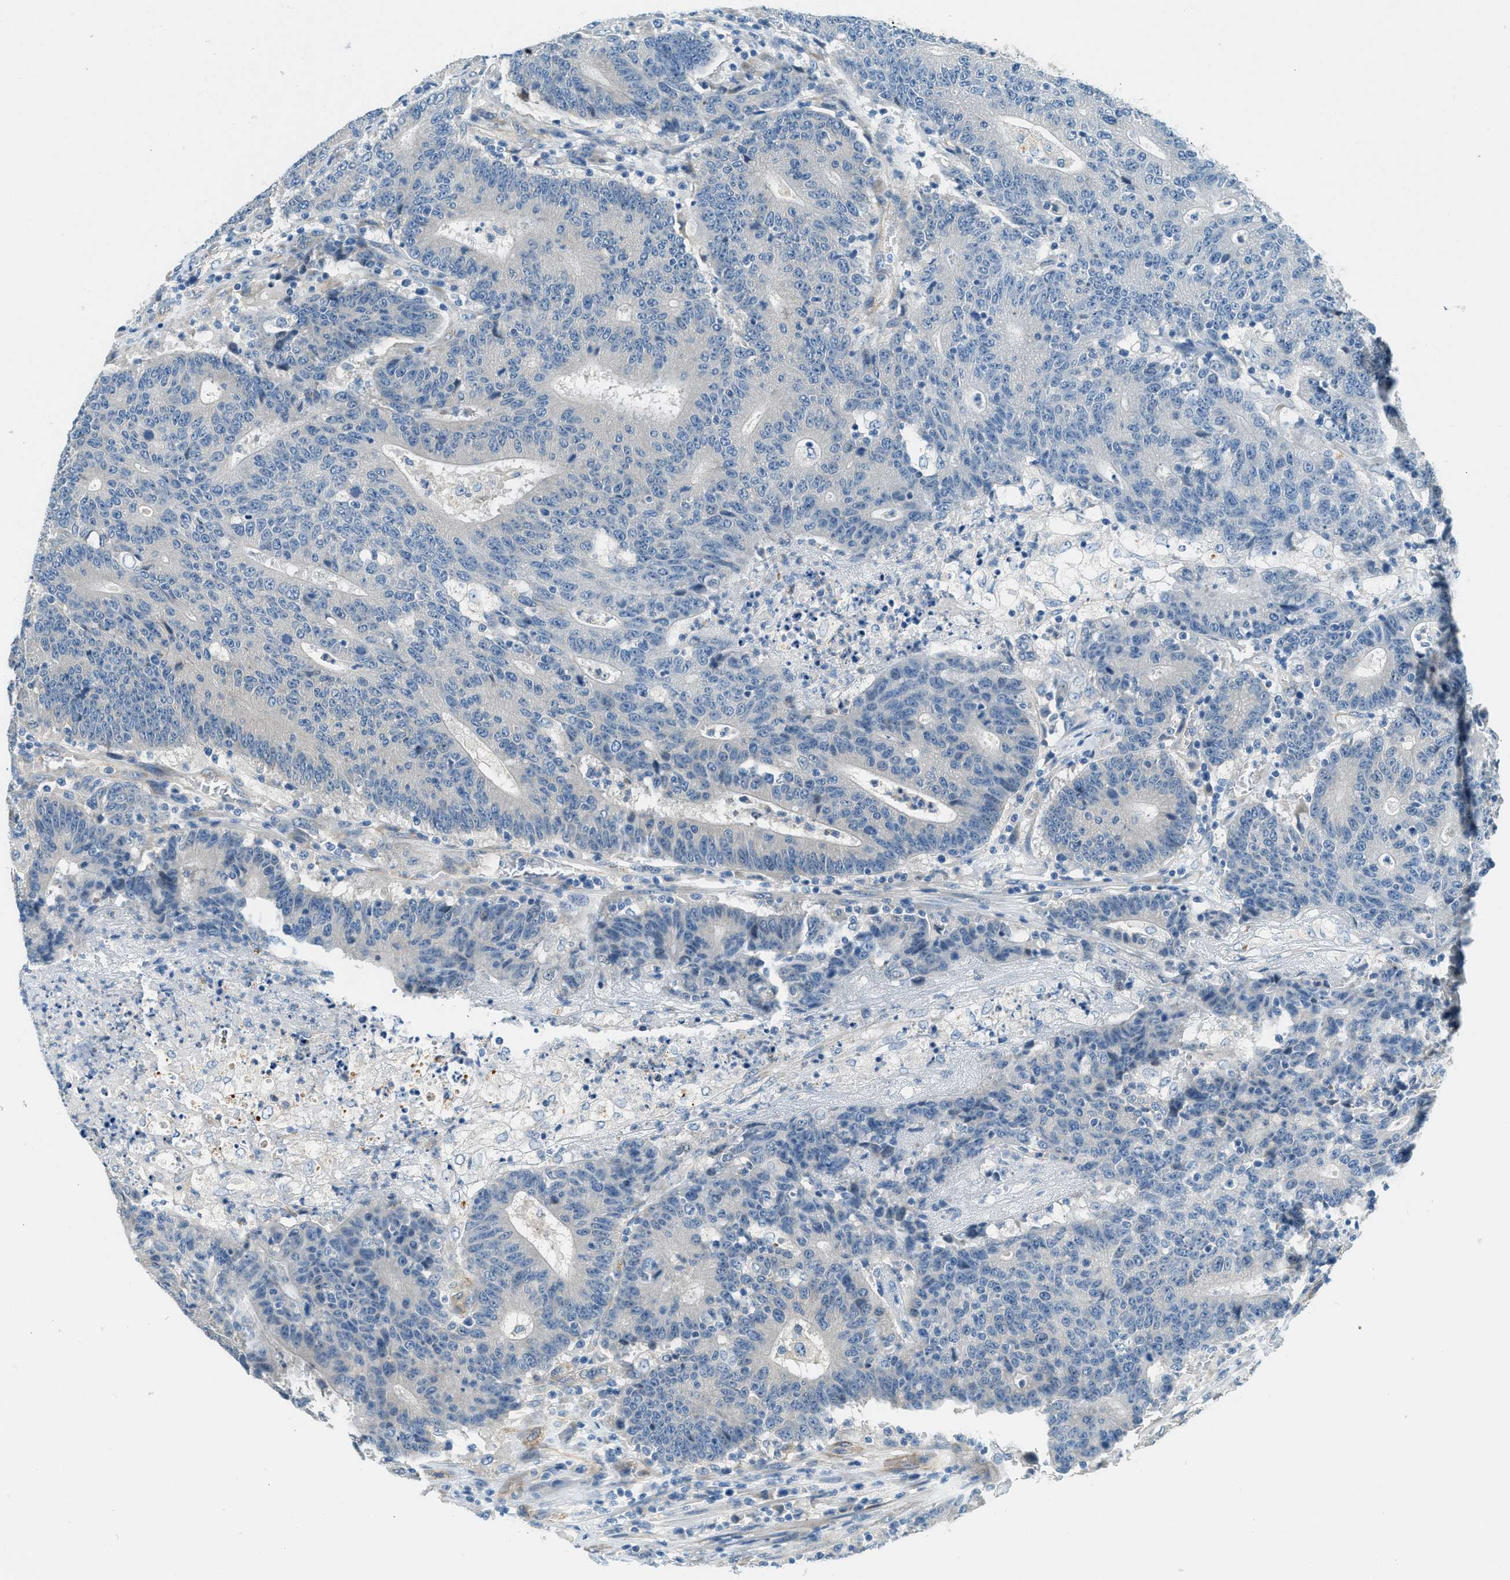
{"staining": {"intensity": "negative", "quantity": "none", "location": "none"}, "tissue": "colorectal cancer", "cell_type": "Tumor cells", "image_type": "cancer", "snomed": [{"axis": "morphology", "description": "Normal tissue, NOS"}, {"axis": "morphology", "description": "Adenocarcinoma, NOS"}, {"axis": "topography", "description": "Colon"}], "caption": "Immunohistochemistry histopathology image of neoplastic tissue: human adenocarcinoma (colorectal) stained with DAB demonstrates no significant protein staining in tumor cells. Brightfield microscopy of immunohistochemistry (IHC) stained with DAB (3,3'-diaminobenzidine) (brown) and hematoxylin (blue), captured at high magnification.", "gene": "ZNF367", "patient": {"sex": "female", "age": 75}}